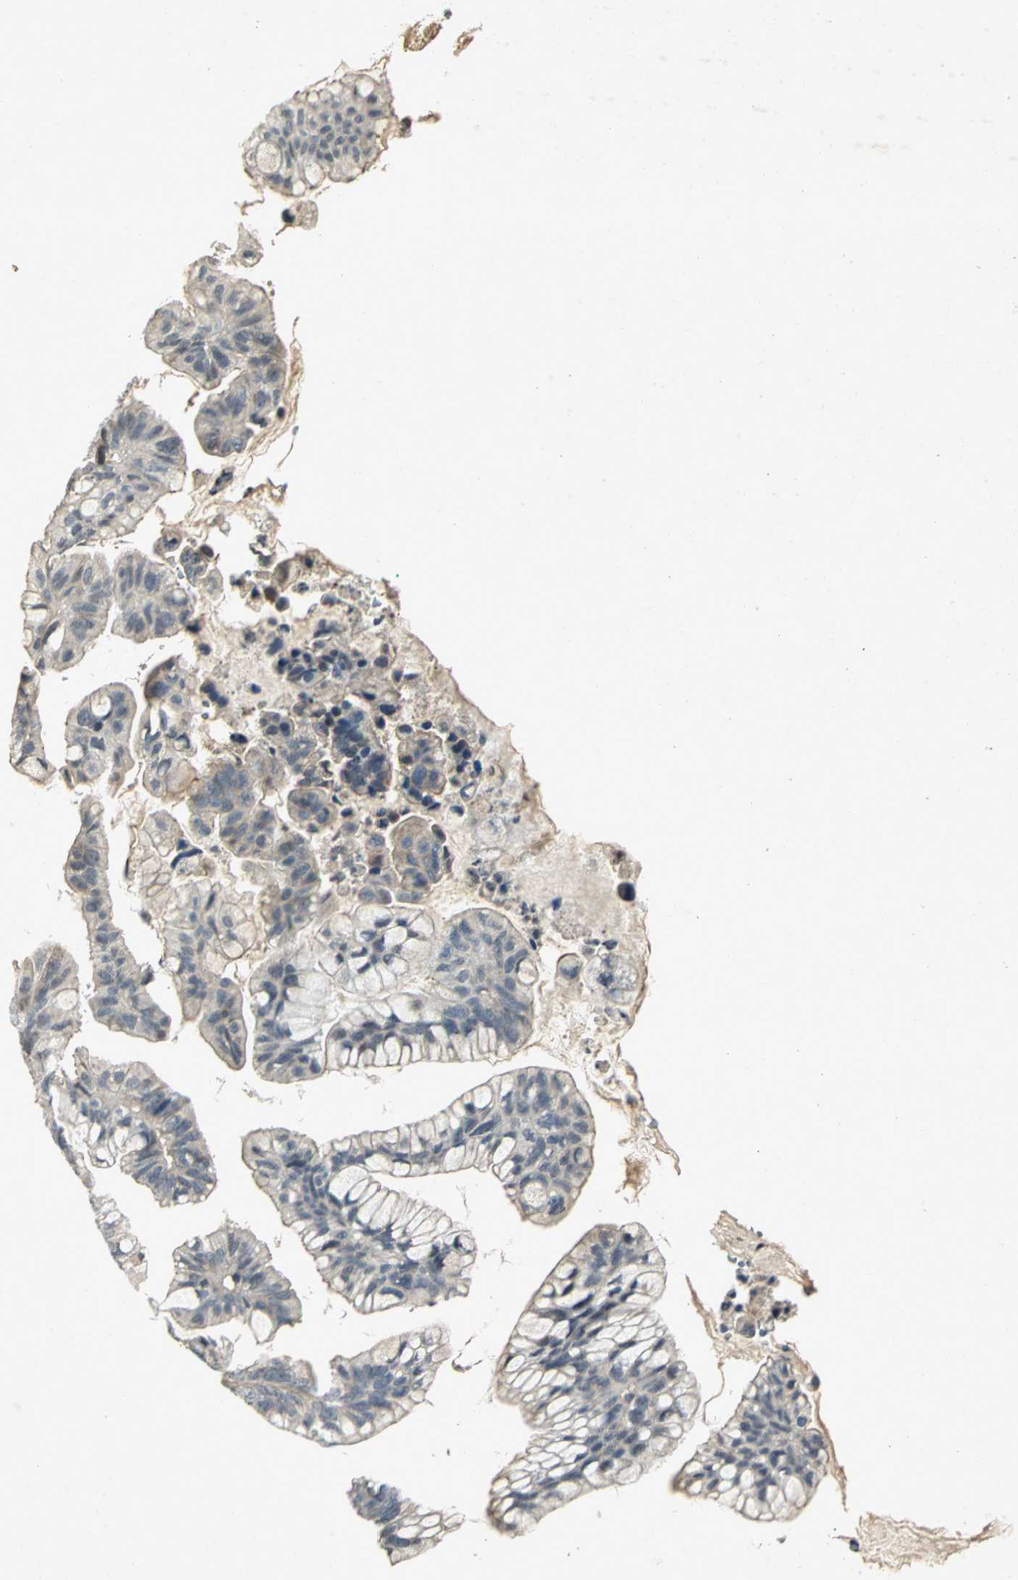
{"staining": {"intensity": "negative", "quantity": "none", "location": "none"}, "tissue": "ovarian cancer", "cell_type": "Tumor cells", "image_type": "cancer", "snomed": [{"axis": "morphology", "description": "Cystadenocarcinoma, mucinous, NOS"}, {"axis": "topography", "description": "Ovary"}], "caption": "An IHC micrograph of ovarian cancer (mucinous cystadenocarcinoma) is shown. There is no staining in tumor cells of ovarian cancer (mucinous cystadenocarcinoma).", "gene": "IL16", "patient": {"sex": "female", "age": 36}}